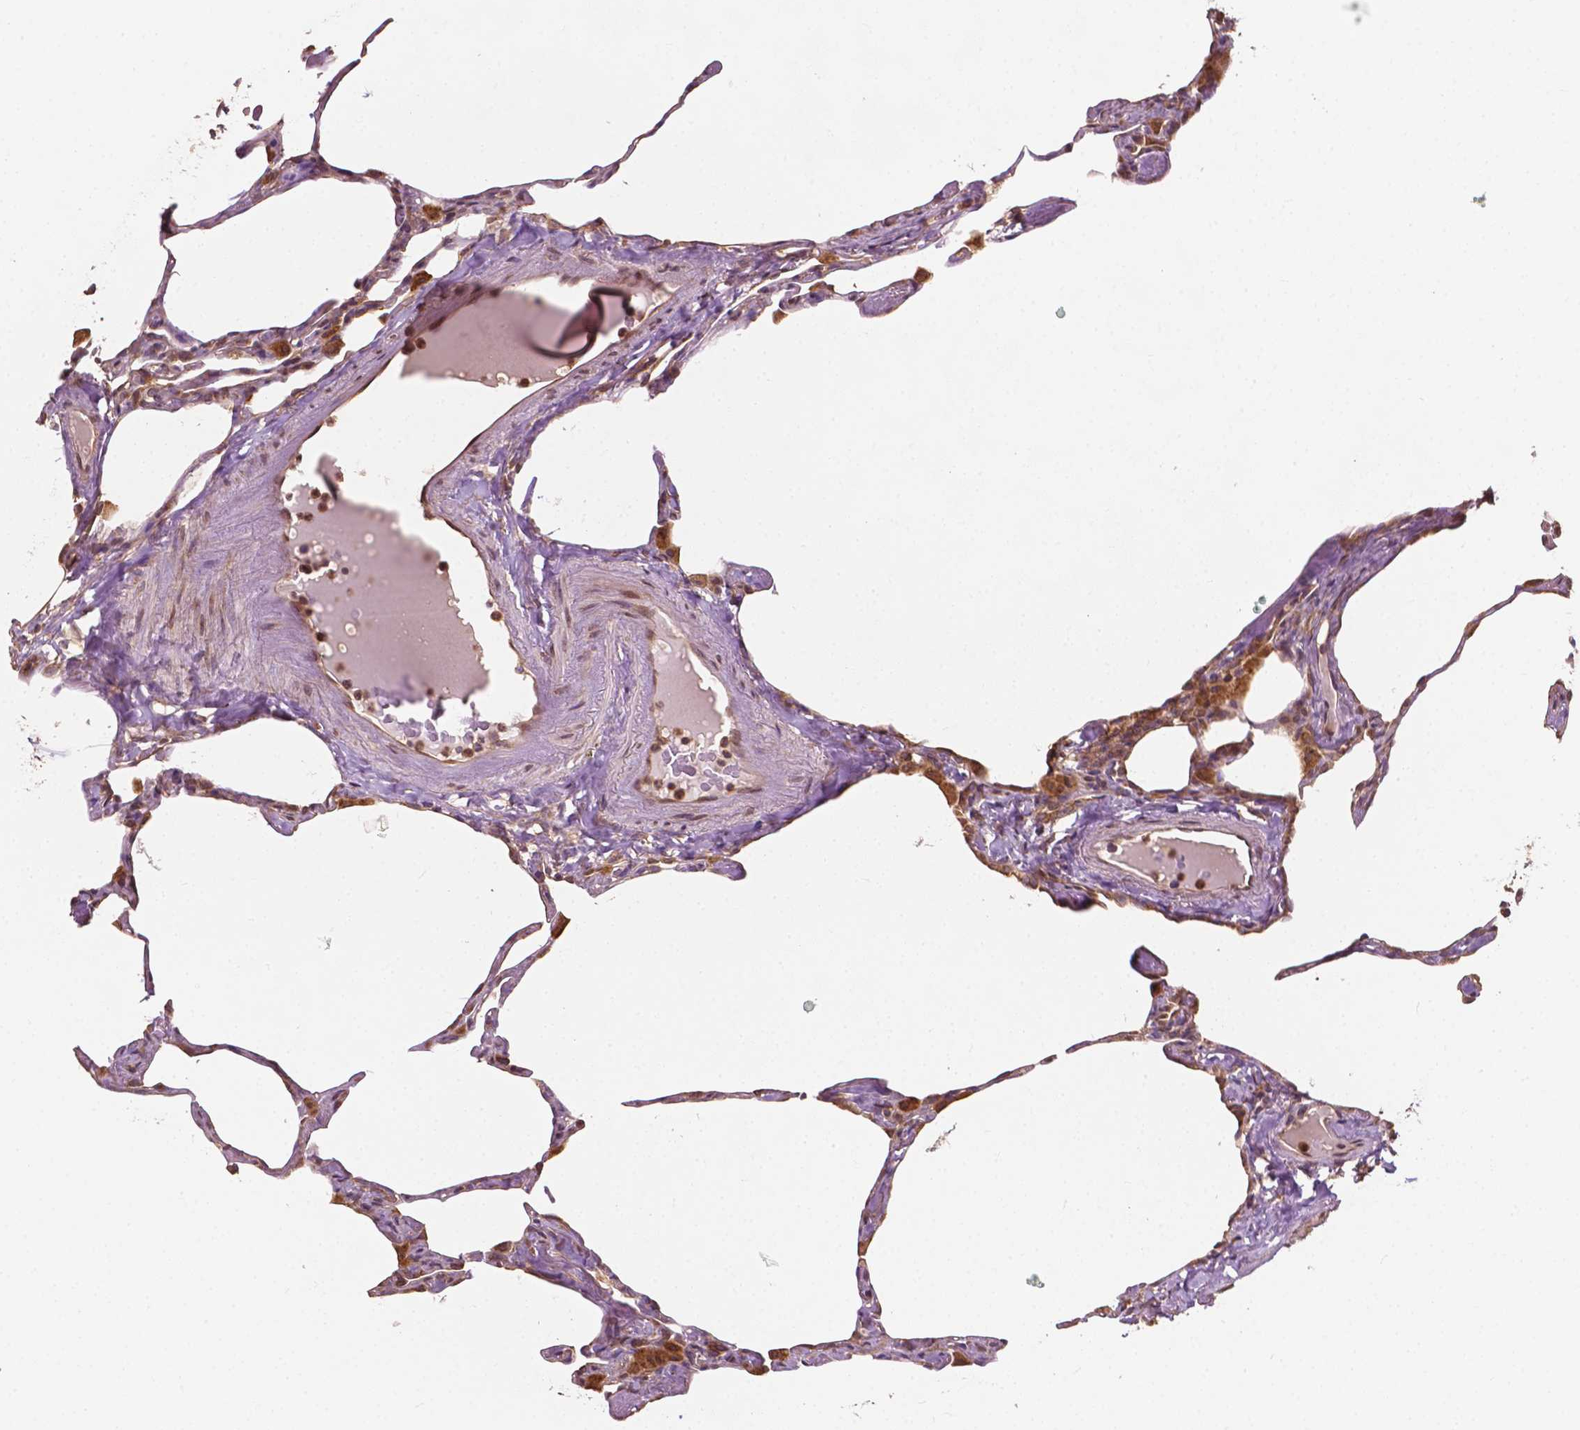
{"staining": {"intensity": "weak", "quantity": "<25%", "location": "cytoplasmic/membranous"}, "tissue": "lung", "cell_type": "Alveolar cells", "image_type": "normal", "snomed": [{"axis": "morphology", "description": "Normal tissue, NOS"}, {"axis": "topography", "description": "Lung"}], "caption": "This is a image of immunohistochemistry (IHC) staining of benign lung, which shows no positivity in alveolar cells. Brightfield microscopy of immunohistochemistry stained with DAB (3,3'-diaminobenzidine) (brown) and hematoxylin (blue), captured at high magnification.", "gene": "G3BP1", "patient": {"sex": "male", "age": 65}}